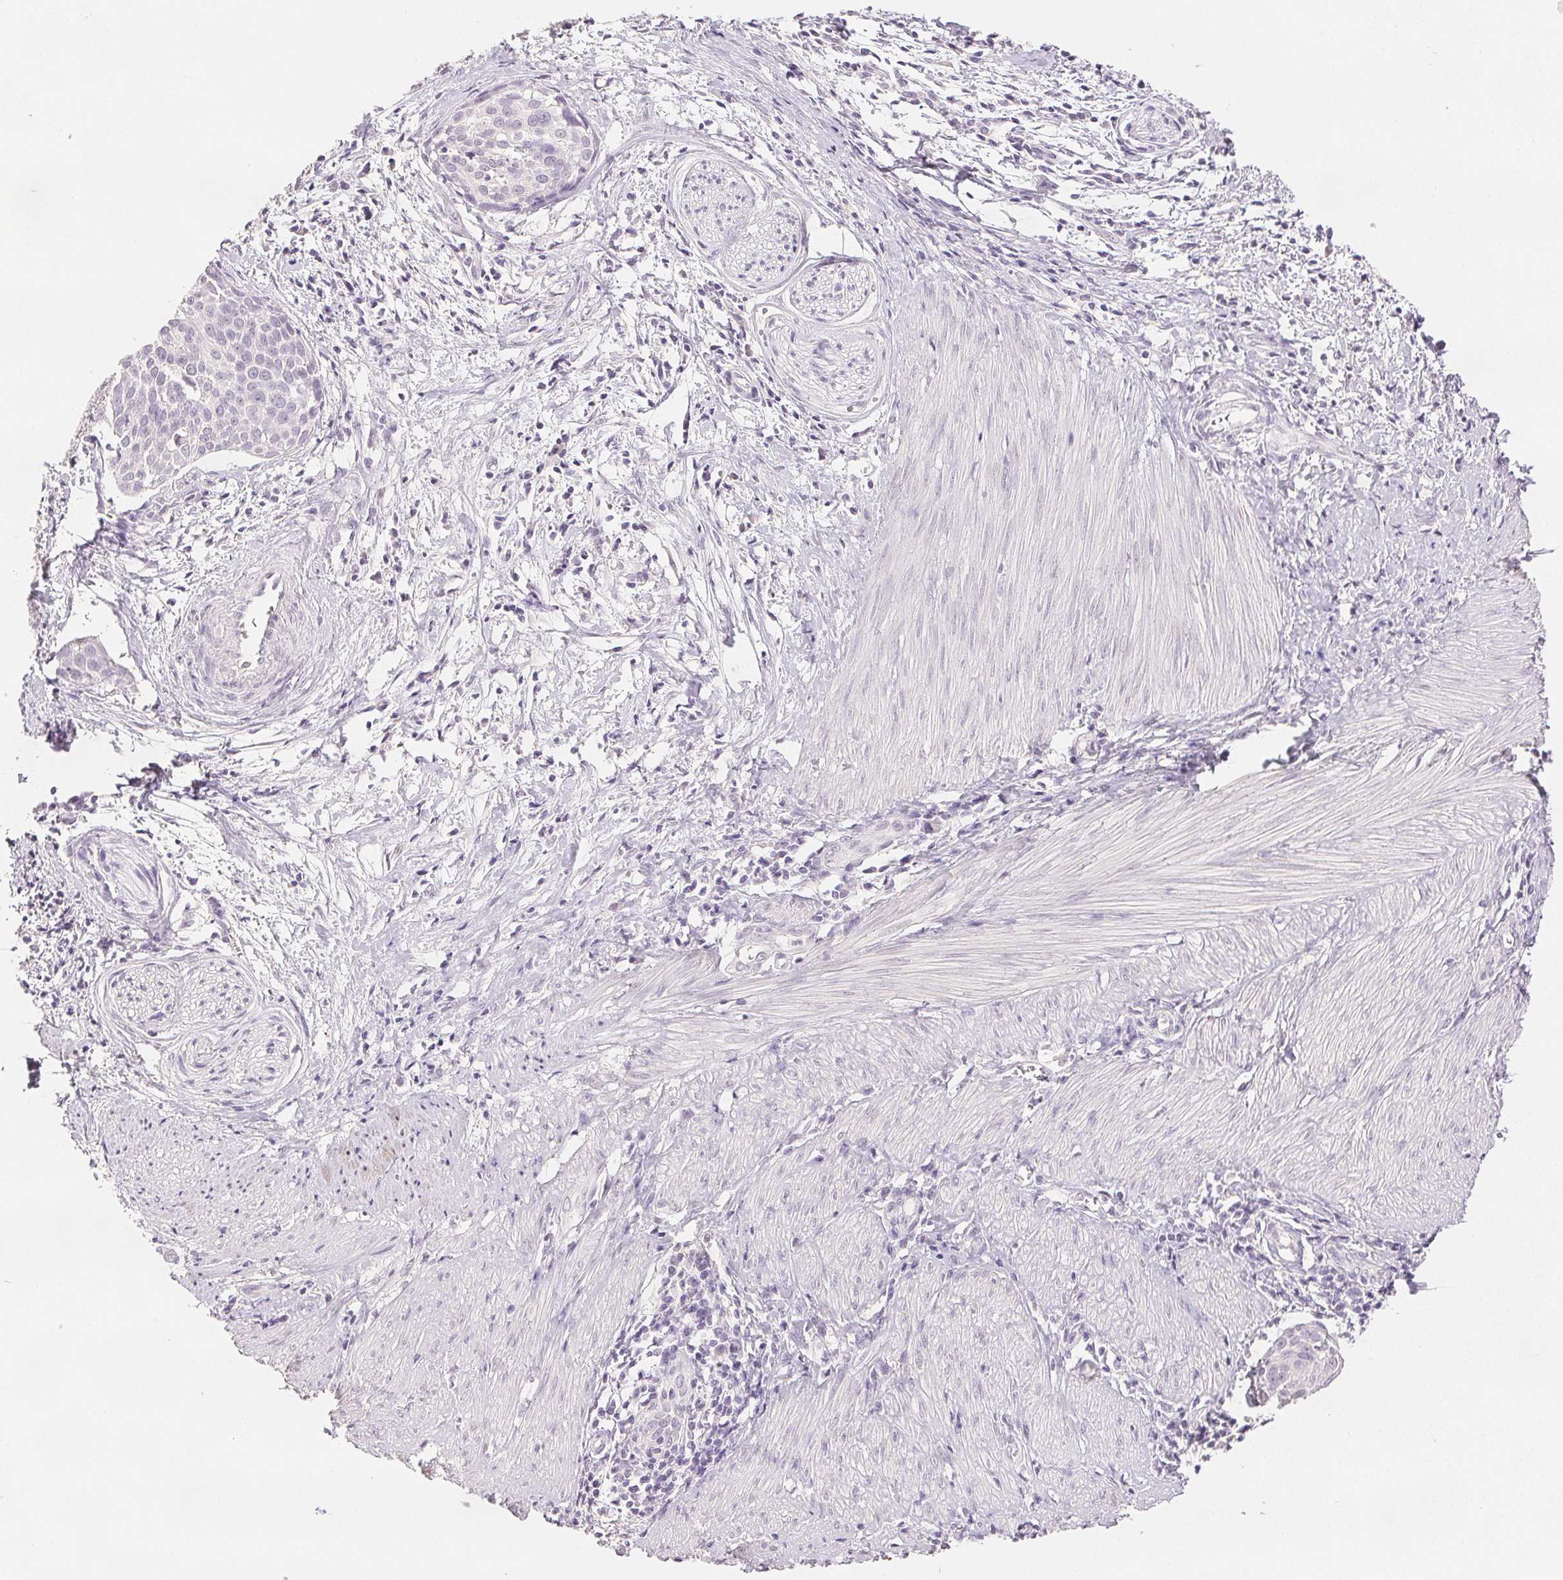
{"staining": {"intensity": "negative", "quantity": "none", "location": "none"}, "tissue": "cervical cancer", "cell_type": "Tumor cells", "image_type": "cancer", "snomed": [{"axis": "morphology", "description": "Squamous cell carcinoma, NOS"}, {"axis": "topography", "description": "Cervix"}], "caption": "Photomicrograph shows no protein positivity in tumor cells of cervical cancer tissue.", "gene": "SCGN", "patient": {"sex": "female", "age": 39}}